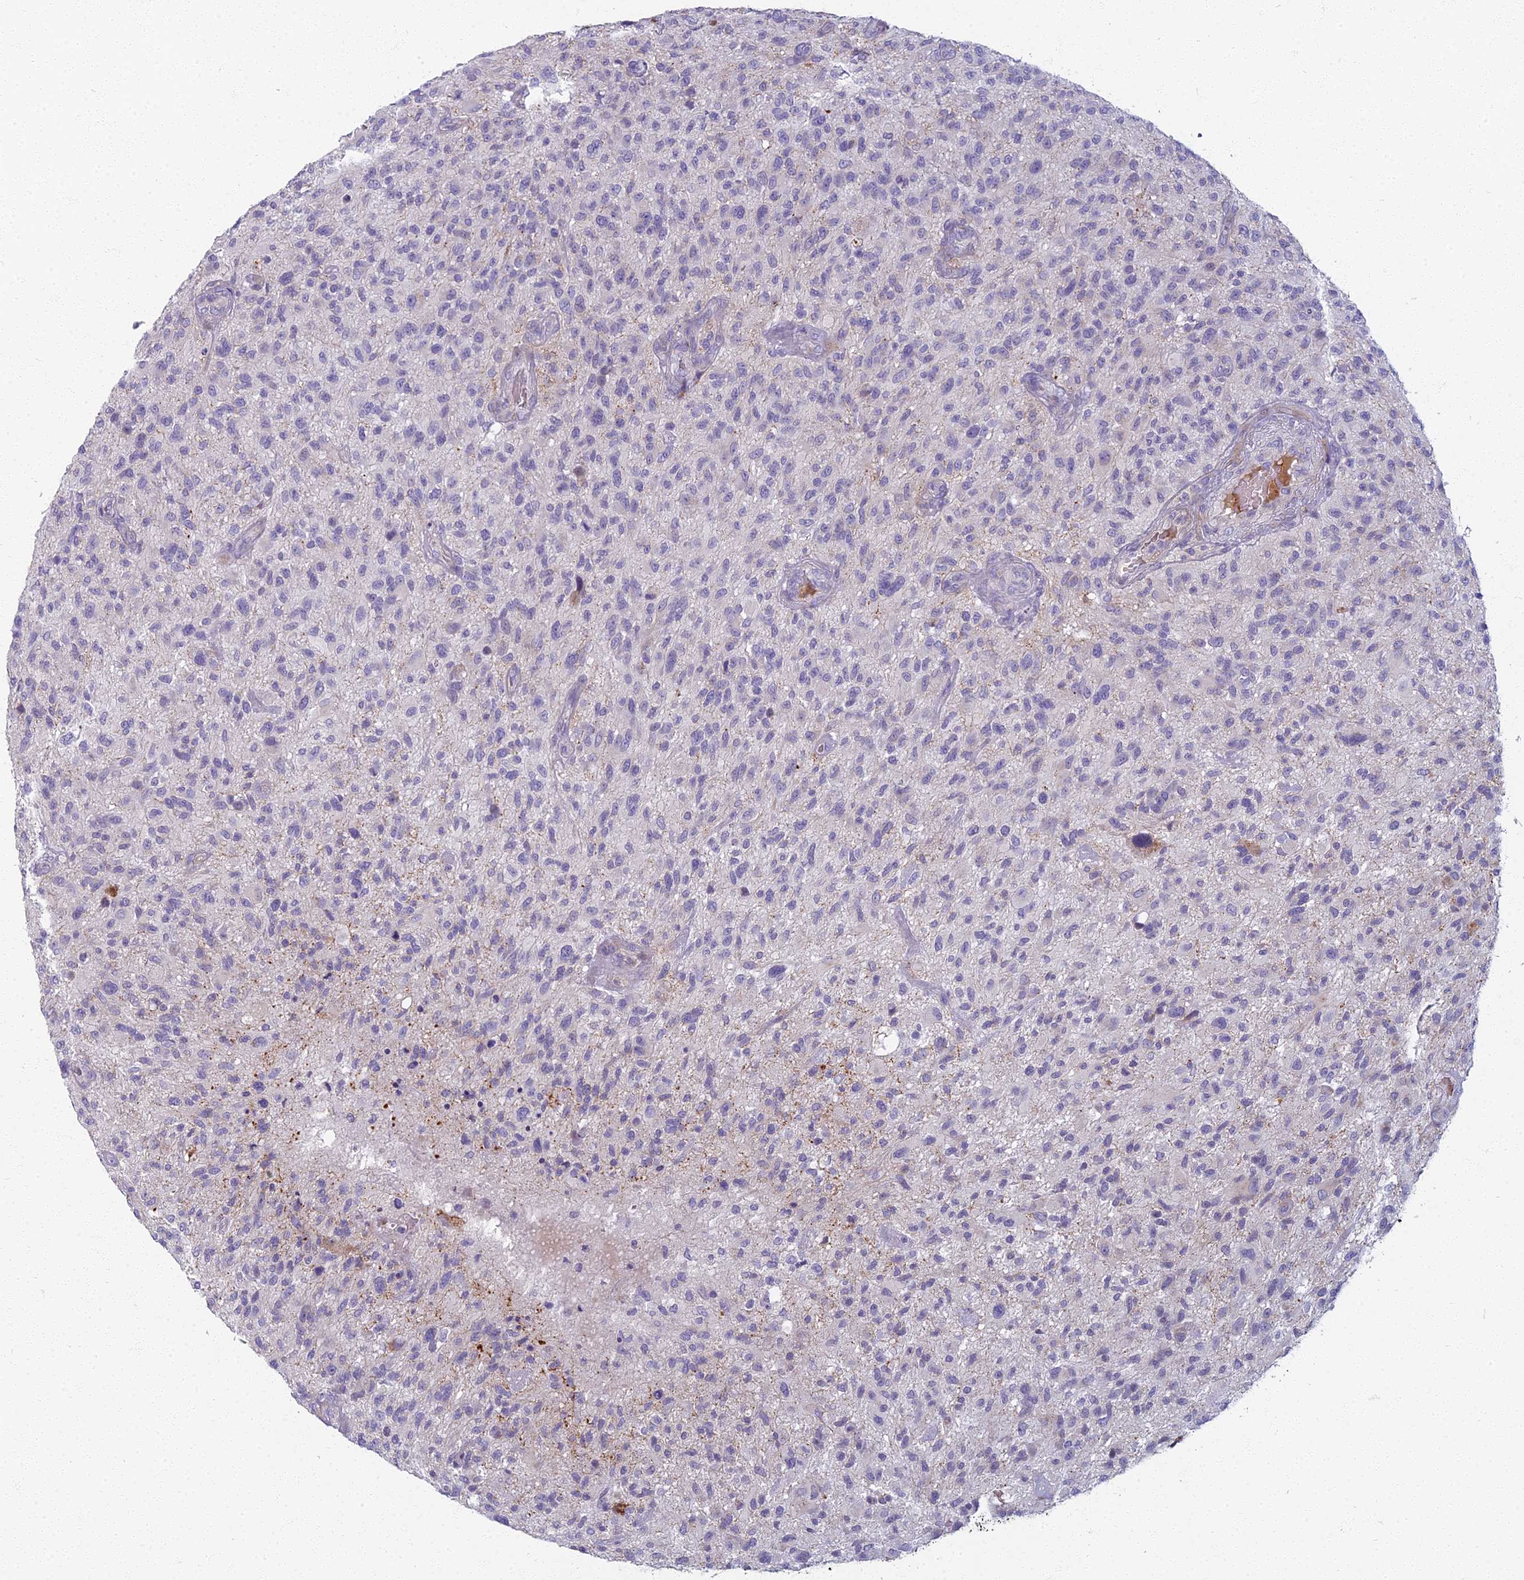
{"staining": {"intensity": "negative", "quantity": "none", "location": "none"}, "tissue": "glioma", "cell_type": "Tumor cells", "image_type": "cancer", "snomed": [{"axis": "morphology", "description": "Glioma, malignant, High grade"}, {"axis": "topography", "description": "Brain"}], "caption": "Immunohistochemistry micrograph of neoplastic tissue: high-grade glioma (malignant) stained with DAB (3,3'-diaminobenzidine) demonstrates no significant protein positivity in tumor cells. (DAB immunohistochemistry with hematoxylin counter stain).", "gene": "ARL15", "patient": {"sex": "male", "age": 47}}